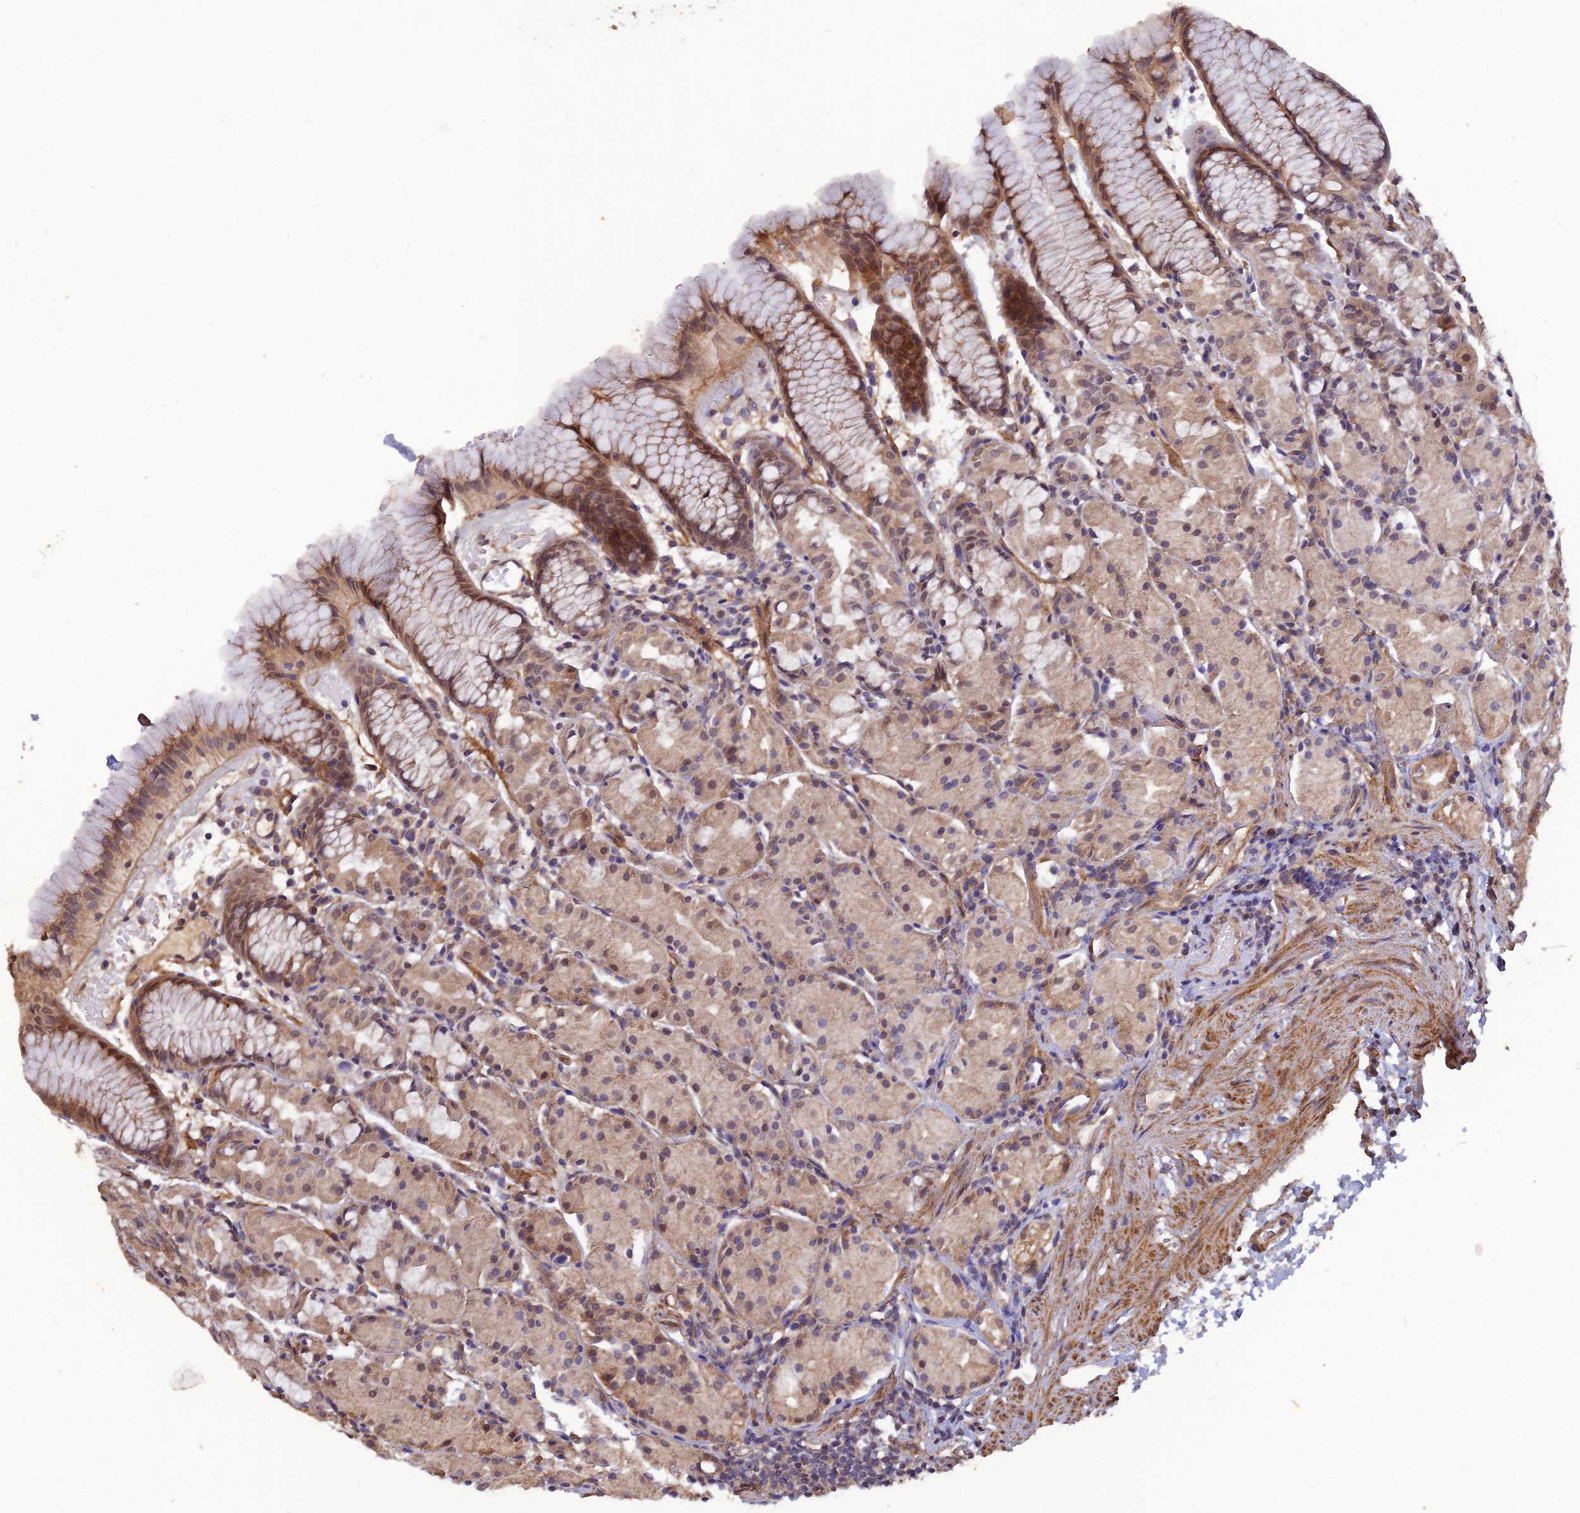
{"staining": {"intensity": "moderate", "quantity": ">75%", "location": "cytoplasmic/membranous,nuclear"}, "tissue": "stomach", "cell_type": "Glandular cells", "image_type": "normal", "snomed": [{"axis": "morphology", "description": "Normal tissue, NOS"}, {"axis": "topography", "description": "Stomach, upper"}], "caption": "A micrograph of human stomach stained for a protein reveals moderate cytoplasmic/membranous,nuclear brown staining in glandular cells.", "gene": "PAGR1", "patient": {"sex": "male", "age": 47}}